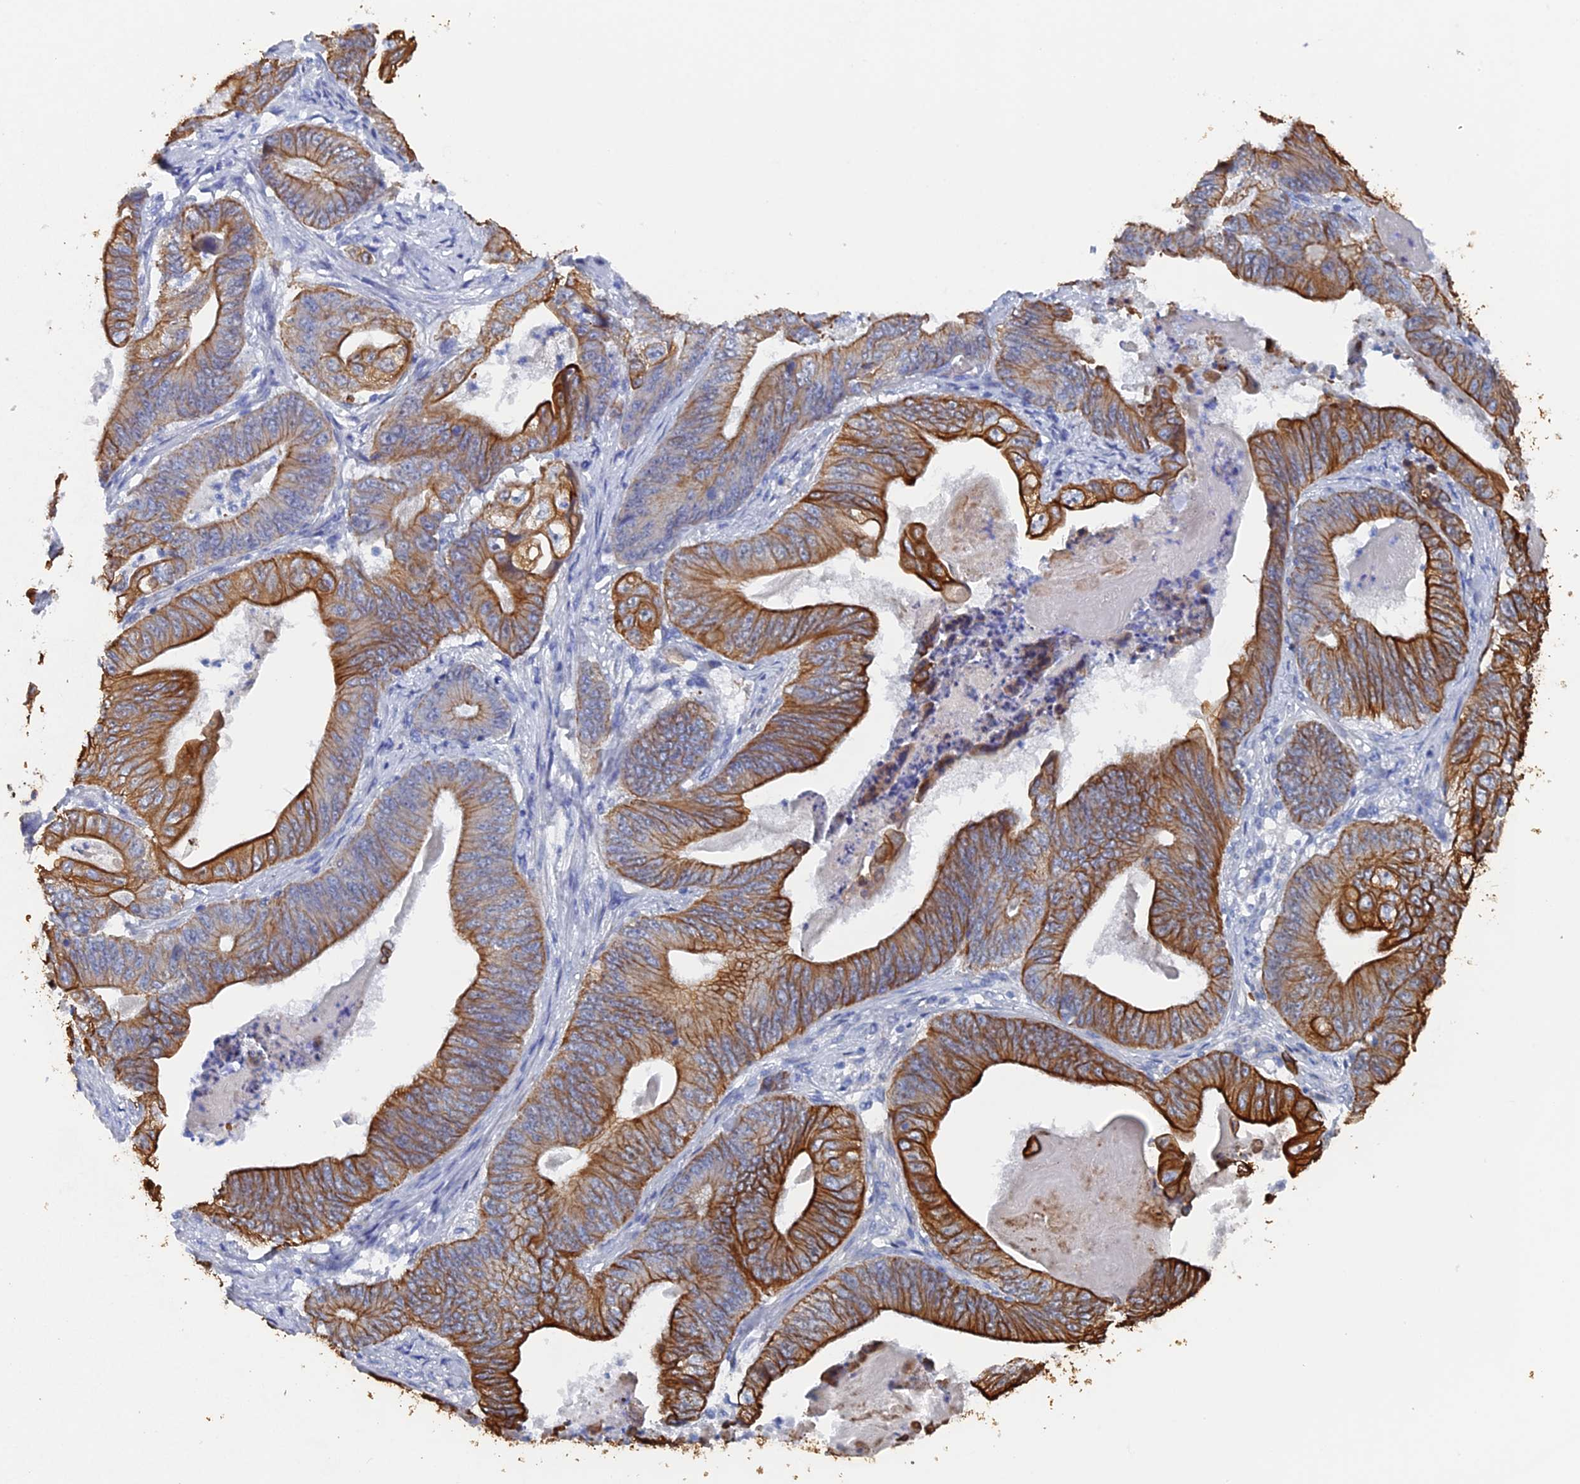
{"staining": {"intensity": "strong", "quantity": "25%-75%", "location": "cytoplasmic/membranous"}, "tissue": "stomach cancer", "cell_type": "Tumor cells", "image_type": "cancer", "snomed": [{"axis": "morphology", "description": "Adenocarcinoma, NOS"}, {"axis": "topography", "description": "Stomach"}], "caption": "This micrograph shows immunohistochemistry (IHC) staining of human stomach cancer, with high strong cytoplasmic/membranous staining in approximately 25%-75% of tumor cells.", "gene": "SRFBP1", "patient": {"sex": "female", "age": 73}}